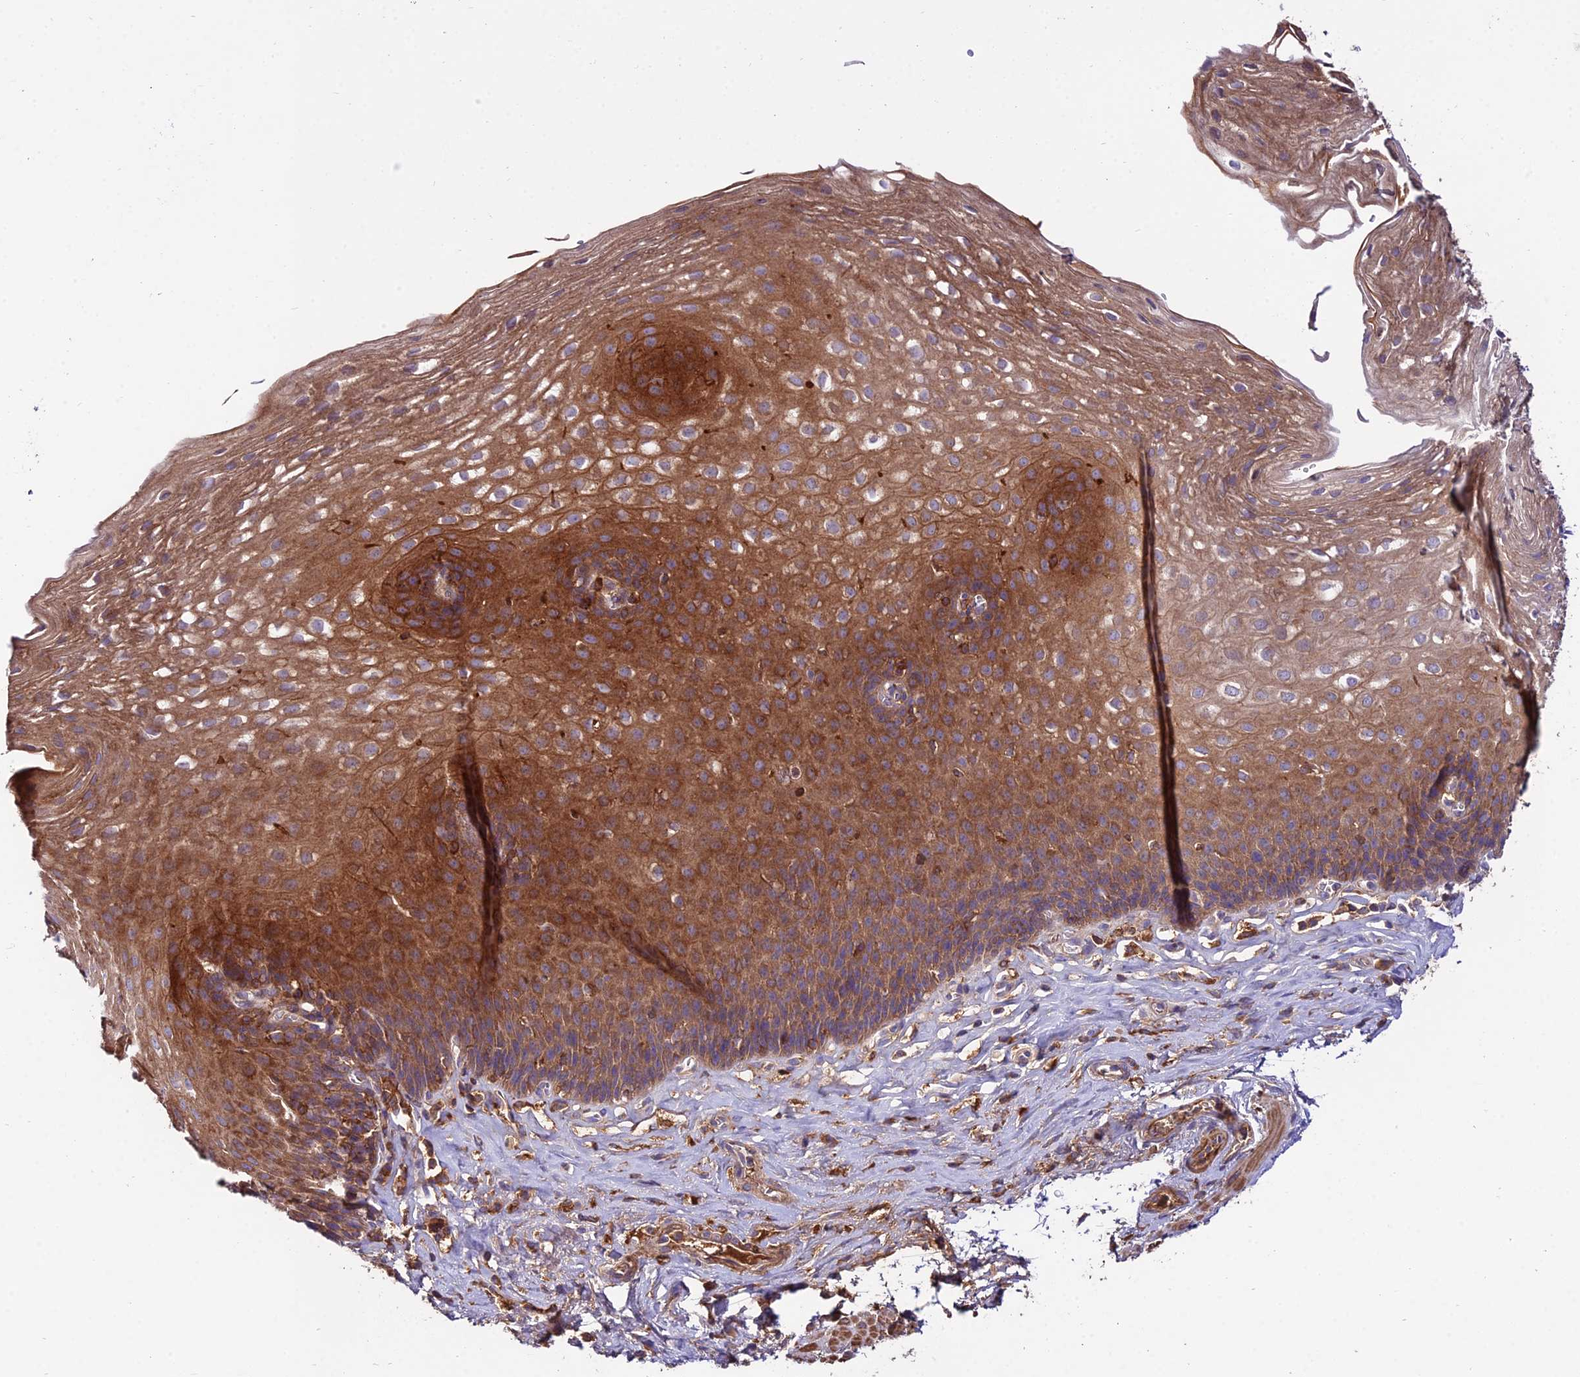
{"staining": {"intensity": "moderate", "quantity": ">75%", "location": "cytoplasmic/membranous"}, "tissue": "esophagus", "cell_type": "Squamous epithelial cells", "image_type": "normal", "snomed": [{"axis": "morphology", "description": "Normal tissue, NOS"}, {"axis": "topography", "description": "Esophagus"}], "caption": "This micrograph reveals IHC staining of benign esophagus, with medium moderate cytoplasmic/membranous expression in about >75% of squamous epithelial cells.", "gene": "PYM1", "patient": {"sex": "female", "age": 66}}